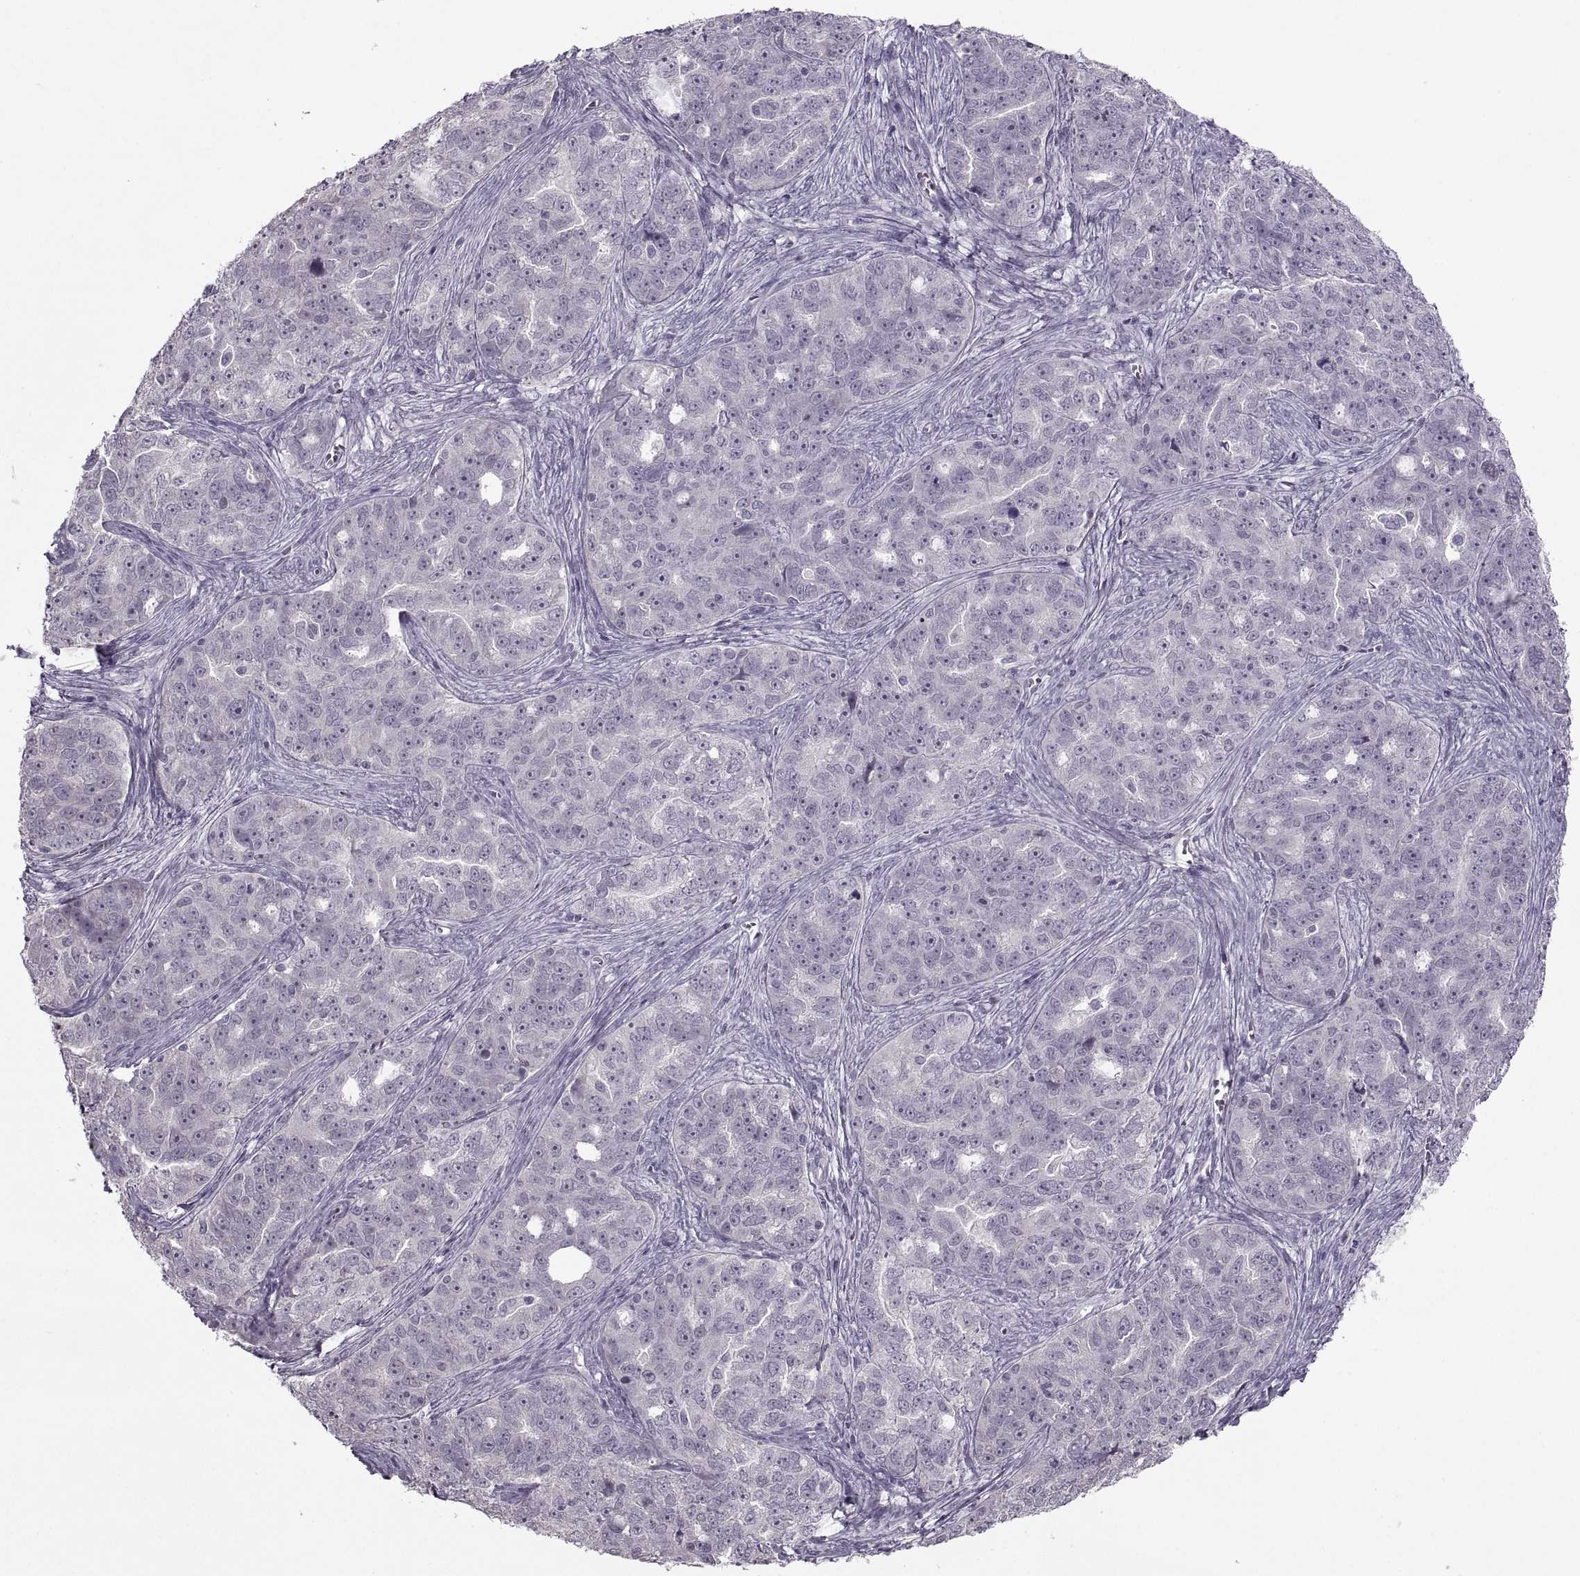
{"staining": {"intensity": "negative", "quantity": "none", "location": "none"}, "tissue": "ovarian cancer", "cell_type": "Tumor cells", "image_type": "cancer", "snomed": [{"axis": "morphology", "description": "Cystadenocarcinoma, serous, NOS"}, {"axis": "topography", "description": "Ovary"}], "caption": "Ovarian cancer (serous cystadenocarcinoma) was stained to show a protein in brown. There is no significant positivity in tumor cells.", "gene": "MGAT4D", "patient": {"sex": "female", "age": 51}}